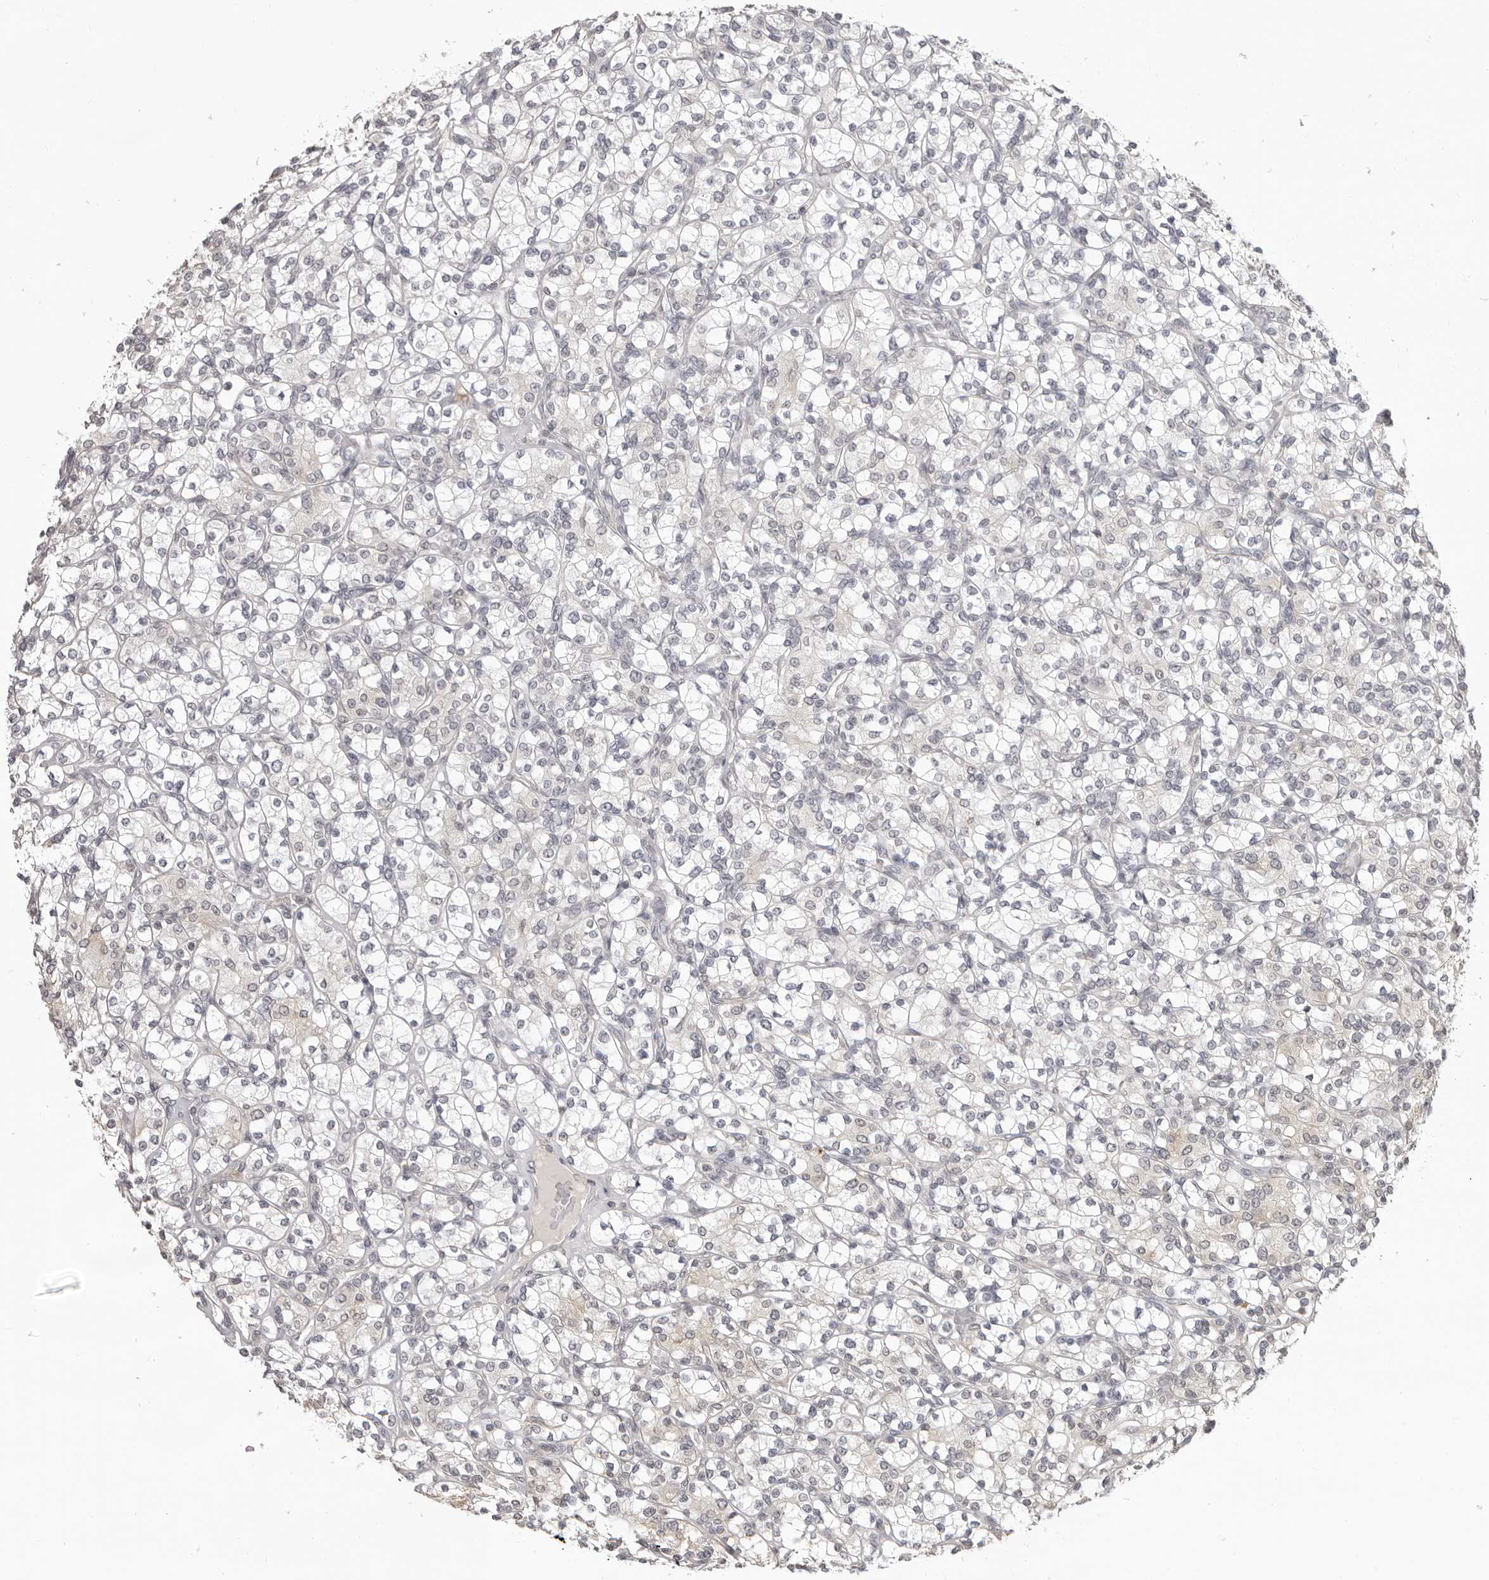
{"staining": {"intensity": "negative", "quantity": "none", "location": "none"}, "tissue": "renal cancer", "cell_type": "Tumor cells", "image_type": "cancer", "snomed": [{"axis": "morphology", "description": "Adenocarcinoma, NOS"}, {"axis": "topography", "description": "Kidney"}], "caption": "Immunohistochemical staining of renal cancer (adenocarcinoma) reveals no significant expression in tumor cells. (Brightfield microscopy of DAB (3,3'-diaminobenzidine) immunohistochemistry at high magnification).", "gene": "ACP6", "patient": {"sex": "male", "age": 77}}